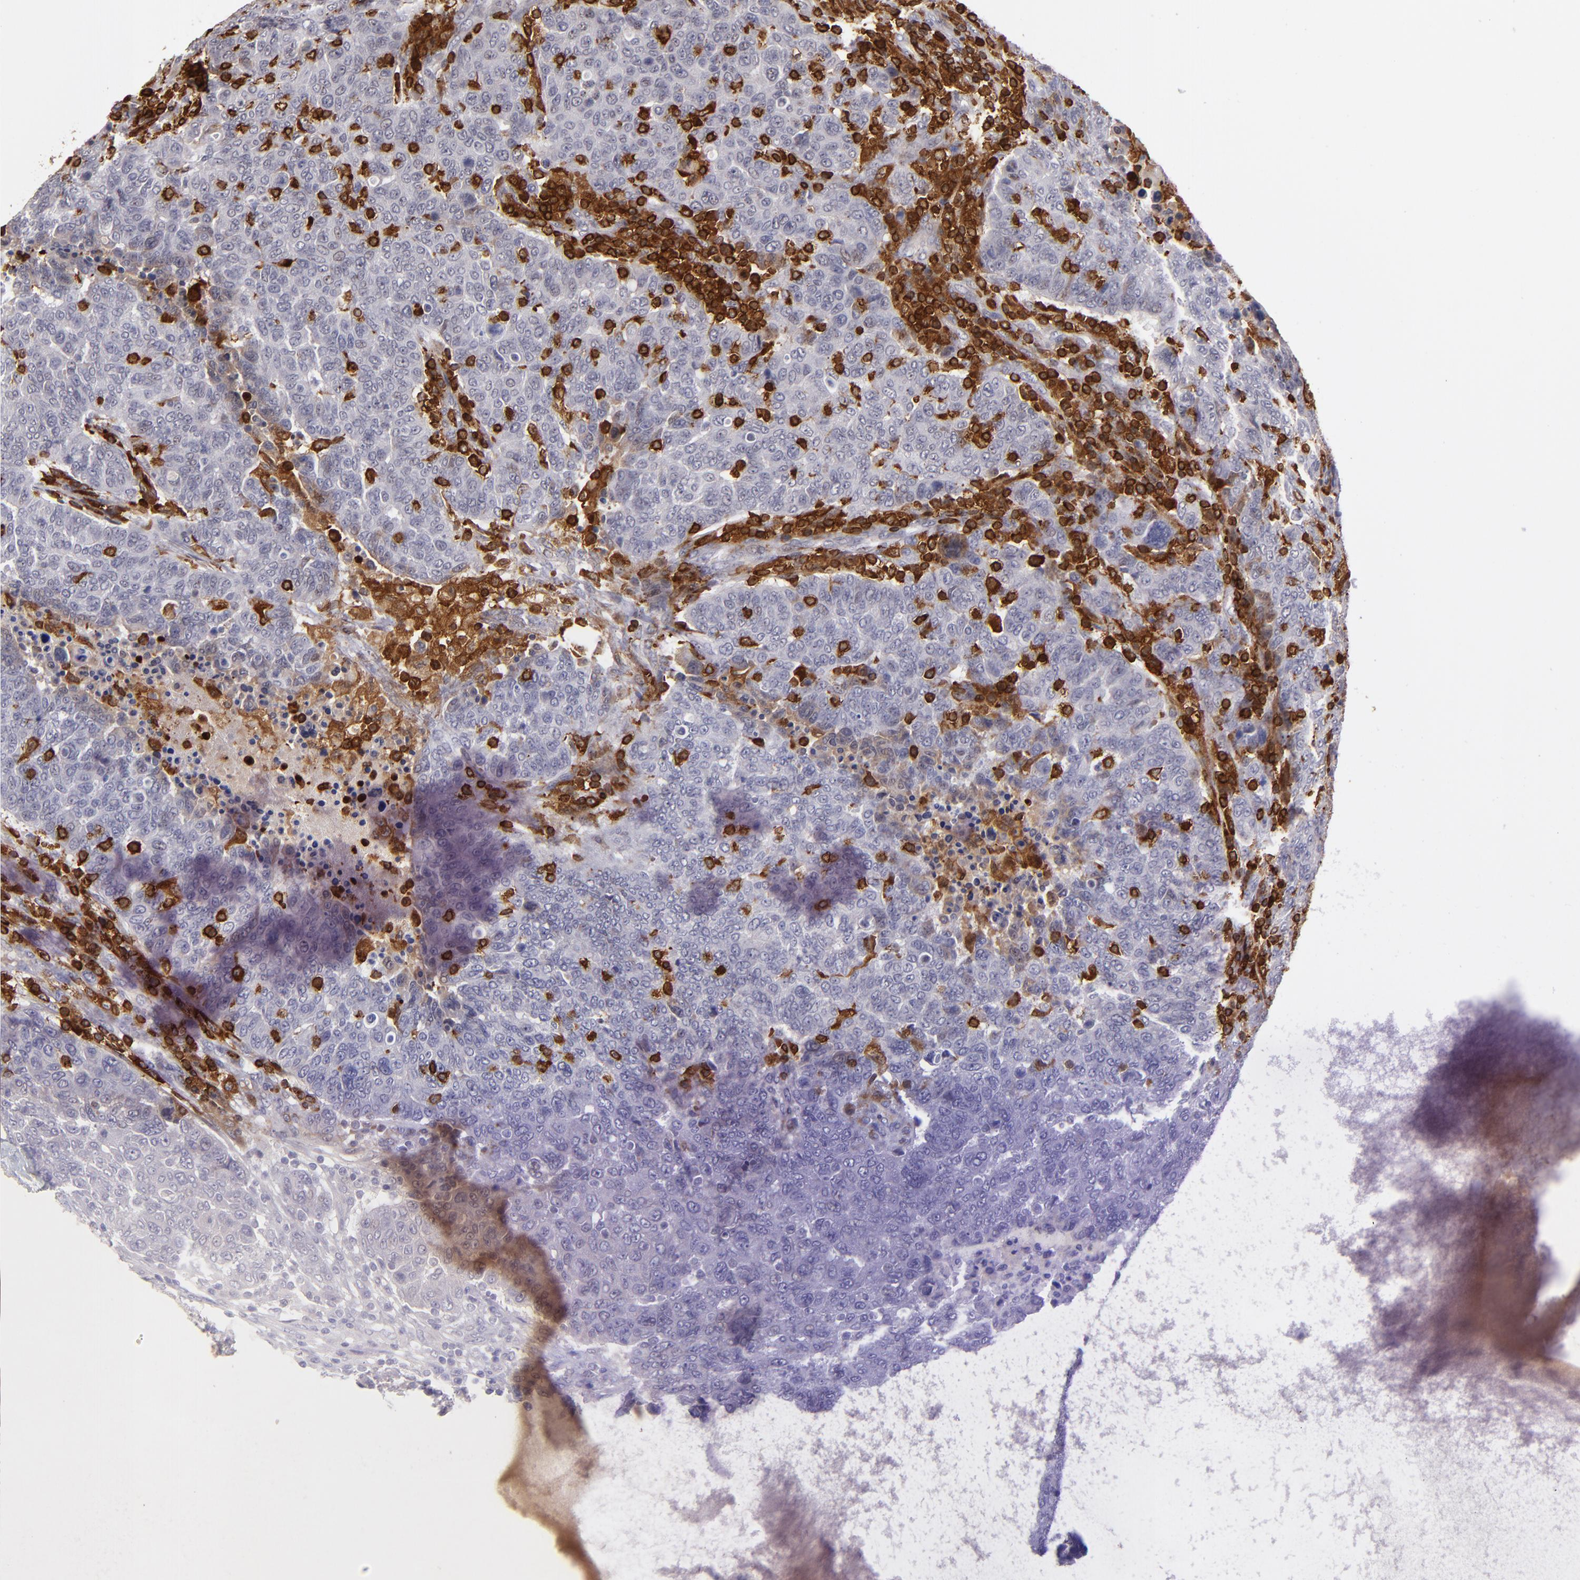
{"staining": {"intensity": "negative", "quantity": "none", "location": "none"}, "tissue": "breast cancer", "cell_type": "Tumor cells", "image_type": "cancer", "snomed": [{"axis": "morphology", "description": "Duct carcinoma"}, {"axis": "topography", "description": "Breast"}], "caption": "Tumor cells show no significant expression in intraductal carcinoma (breast).", "gene": "WAS", "patient": {"sex": "female", "age": 37}}